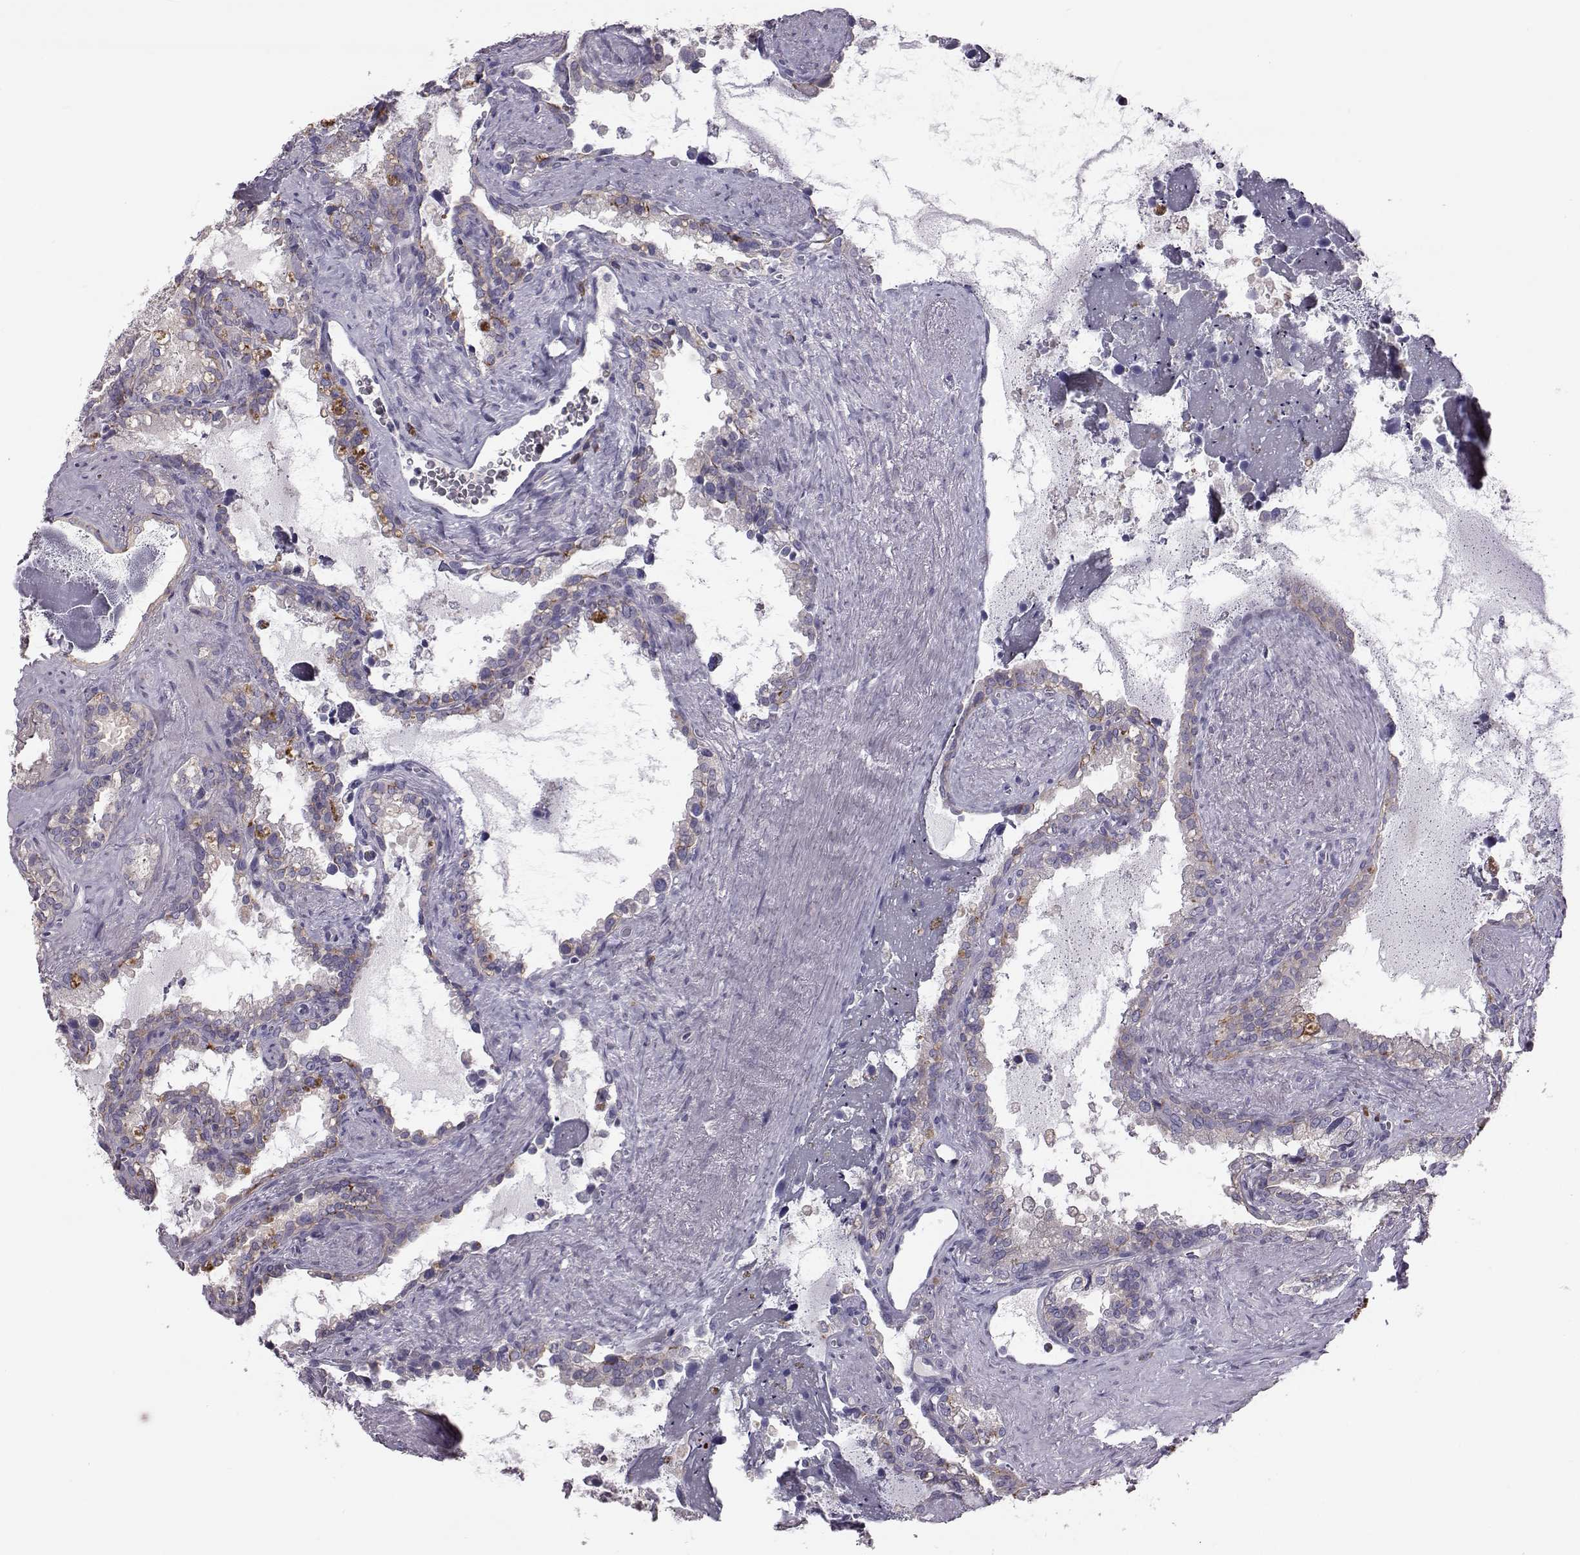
{"staining": {"intensity": "negative", "quantity": "none", "location": "none"}, "tissue": "seminal vesicle", "cell_type": "Glandular cells", "image_type": "normal", "snomed": [{"axis": "morphology", "description": "Normal tissue, NOS"}, {"axis": "topography", "description": "Seminal veicle"}], "caption": "The micrograph reveals no significant positivity in glandular cells of seminal vesicle.", "gene": "ADGRG5", "patient": {"sex": "male", "age": 71}}